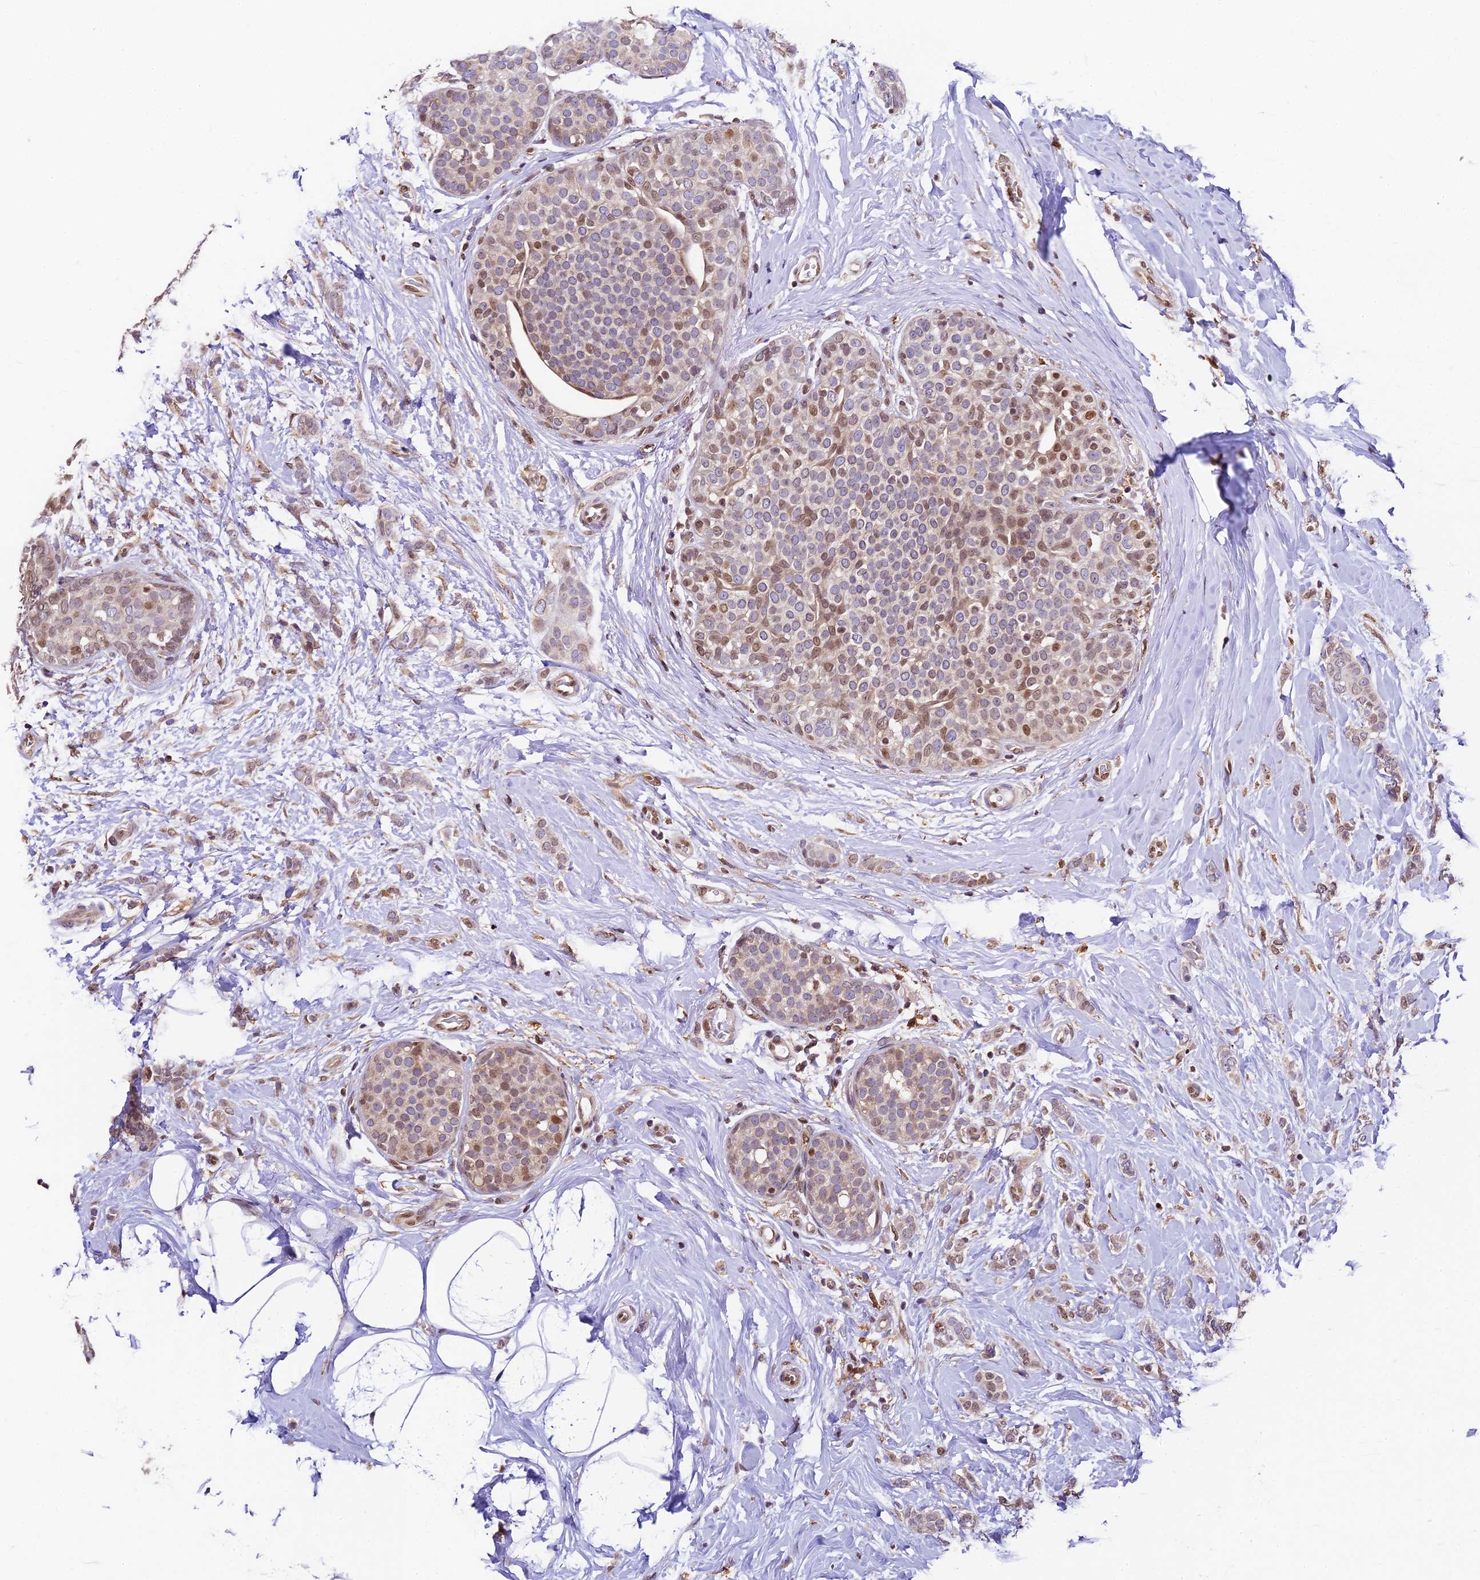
{"staining": {"intensity": "moderate", "quantity": "<25%", "location": "nuclear"}, "tissue": "breast cancer", "cell_type": "Tumor cells", "image_type": "cancer", "snomed": [{"axis": "morphology", "description": "Lobular carcinoma, in situ"}, {"axis": "morphology", "description": "Lobular carcinoma"}, {"axis": "topography", "description": "Breast"}], "caption": "Breast cancer (lobular carcinoma) stained for a protein reveals moderate nuclear positivity in tumor cells.", "gene": "TRIM22", "patient": {"sex": "female", "age": 41}}